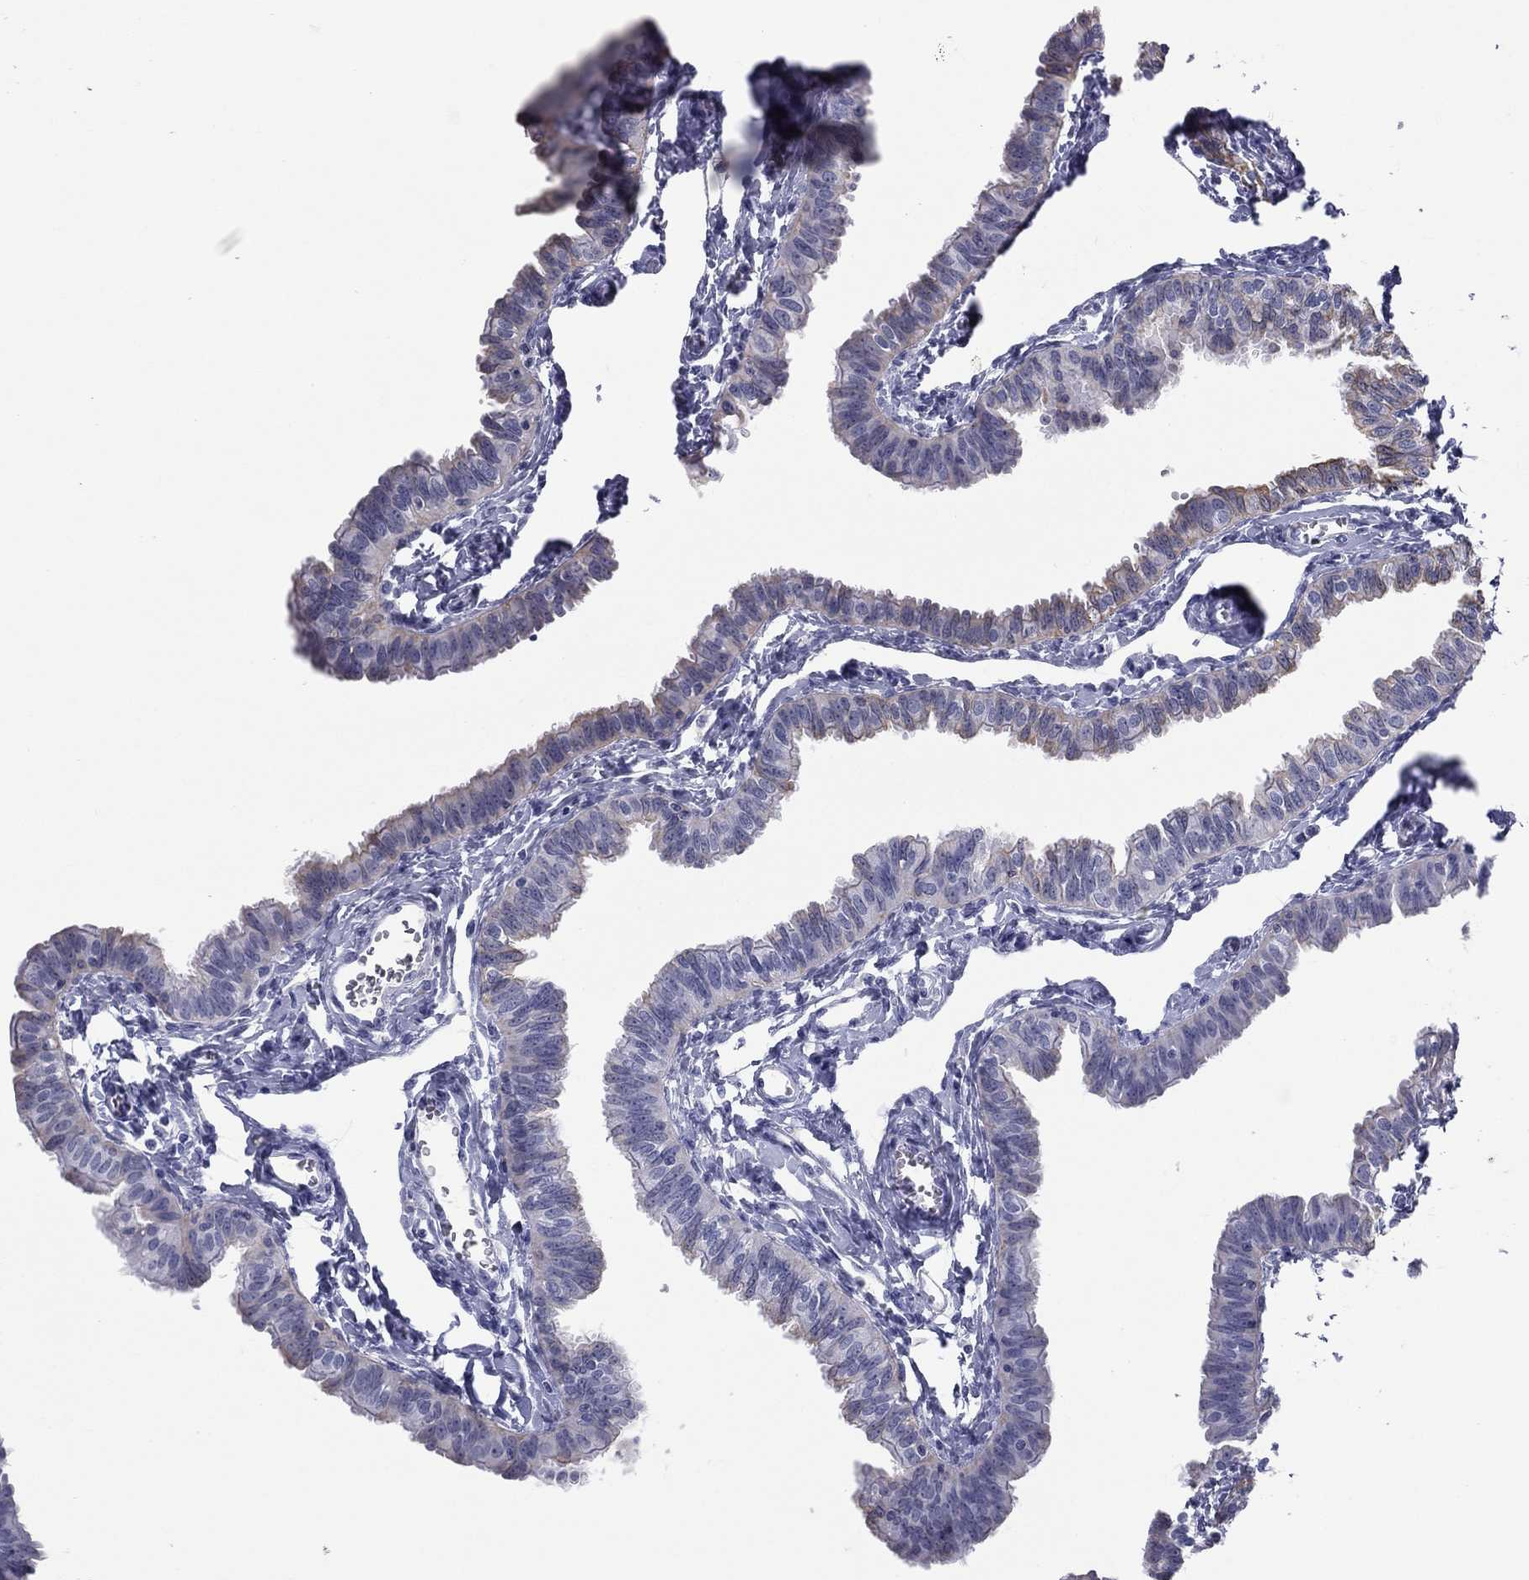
{"staining": {"intensity": "weak", "quantity": "<25%", "location": "cytoplasmic/membranous"}, "tissue": "fallopian tube", "cell_type": "Glandular cells", "image_type": "normal", "snomed": [{"axis": "morphology", "description": "Normal tissue, NOS"}, {"axis": "topography", "description": "Fallopian tube"}], "caption": "A histopathology image of fallopian tube stained for a protein reveals no brown staining in glandular cells. (Immunohistochemistry, brightfield microscopy, high magnification).", "gene": "KRT75", "patient": {"sex": "female", "age": 54}}